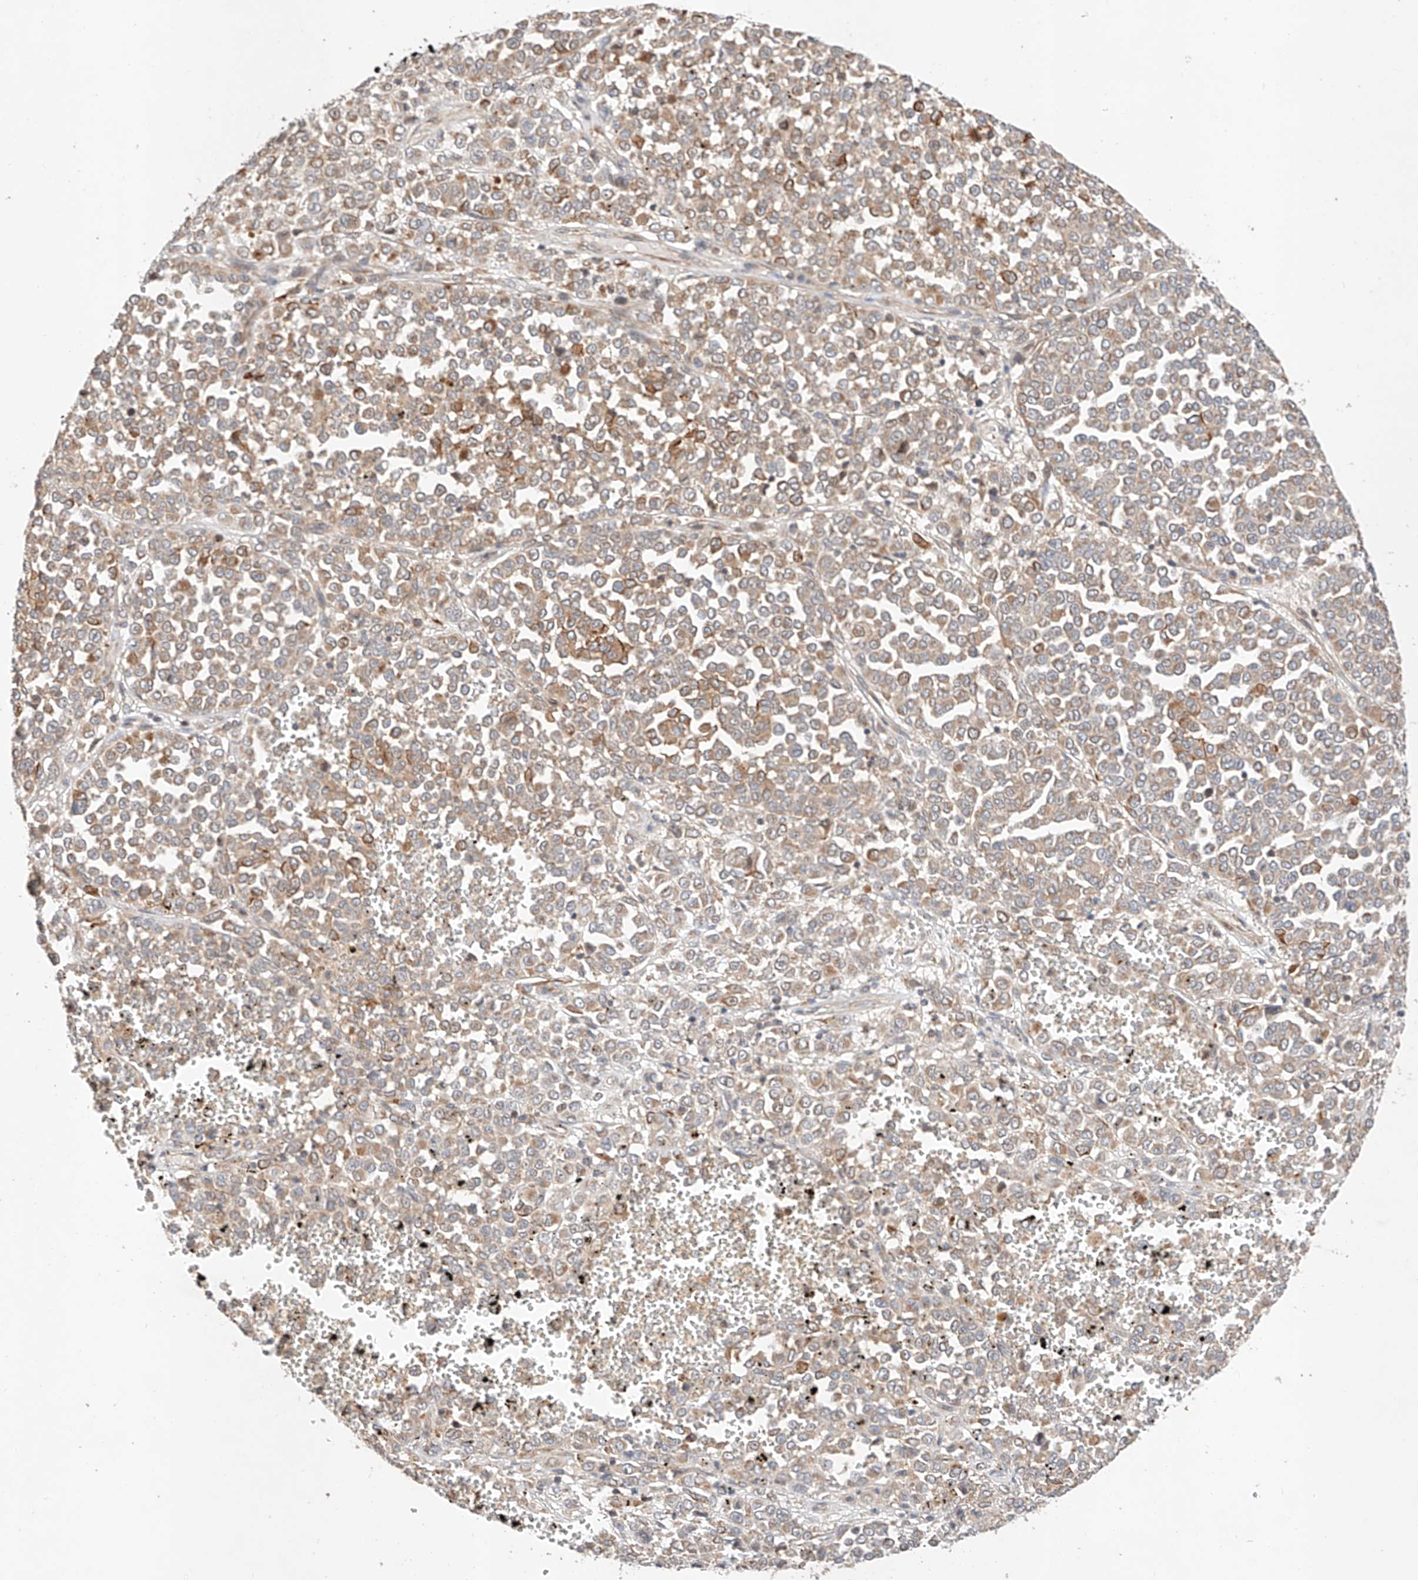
{"staining": {"intensity": "moderate", "quantity": "<25%", "location": "cytoplasmic/membranous"}, "tissue": "melanoma", "cell_type": "Tumor cells", "image_type": "cancer", "snomed": [{"axis": "morphology", "description": "Malignant melanoma, Metastatic site"}, {"axis": "topography", "description": "Pancreas"}], "caption": "Melanoma was stained to show a protein in brown. There is low levels of moderate cytoplasmic/membranous expression in approximately <25% of tumor cells. (Stains: DAB (3,3'-diaminobenzidine) in brown, nuclei in blue, Microscopy: brightfield microscopy at high magnification).", "gene": "RAB23", "patient": {"sex": "female", "age": 30}}